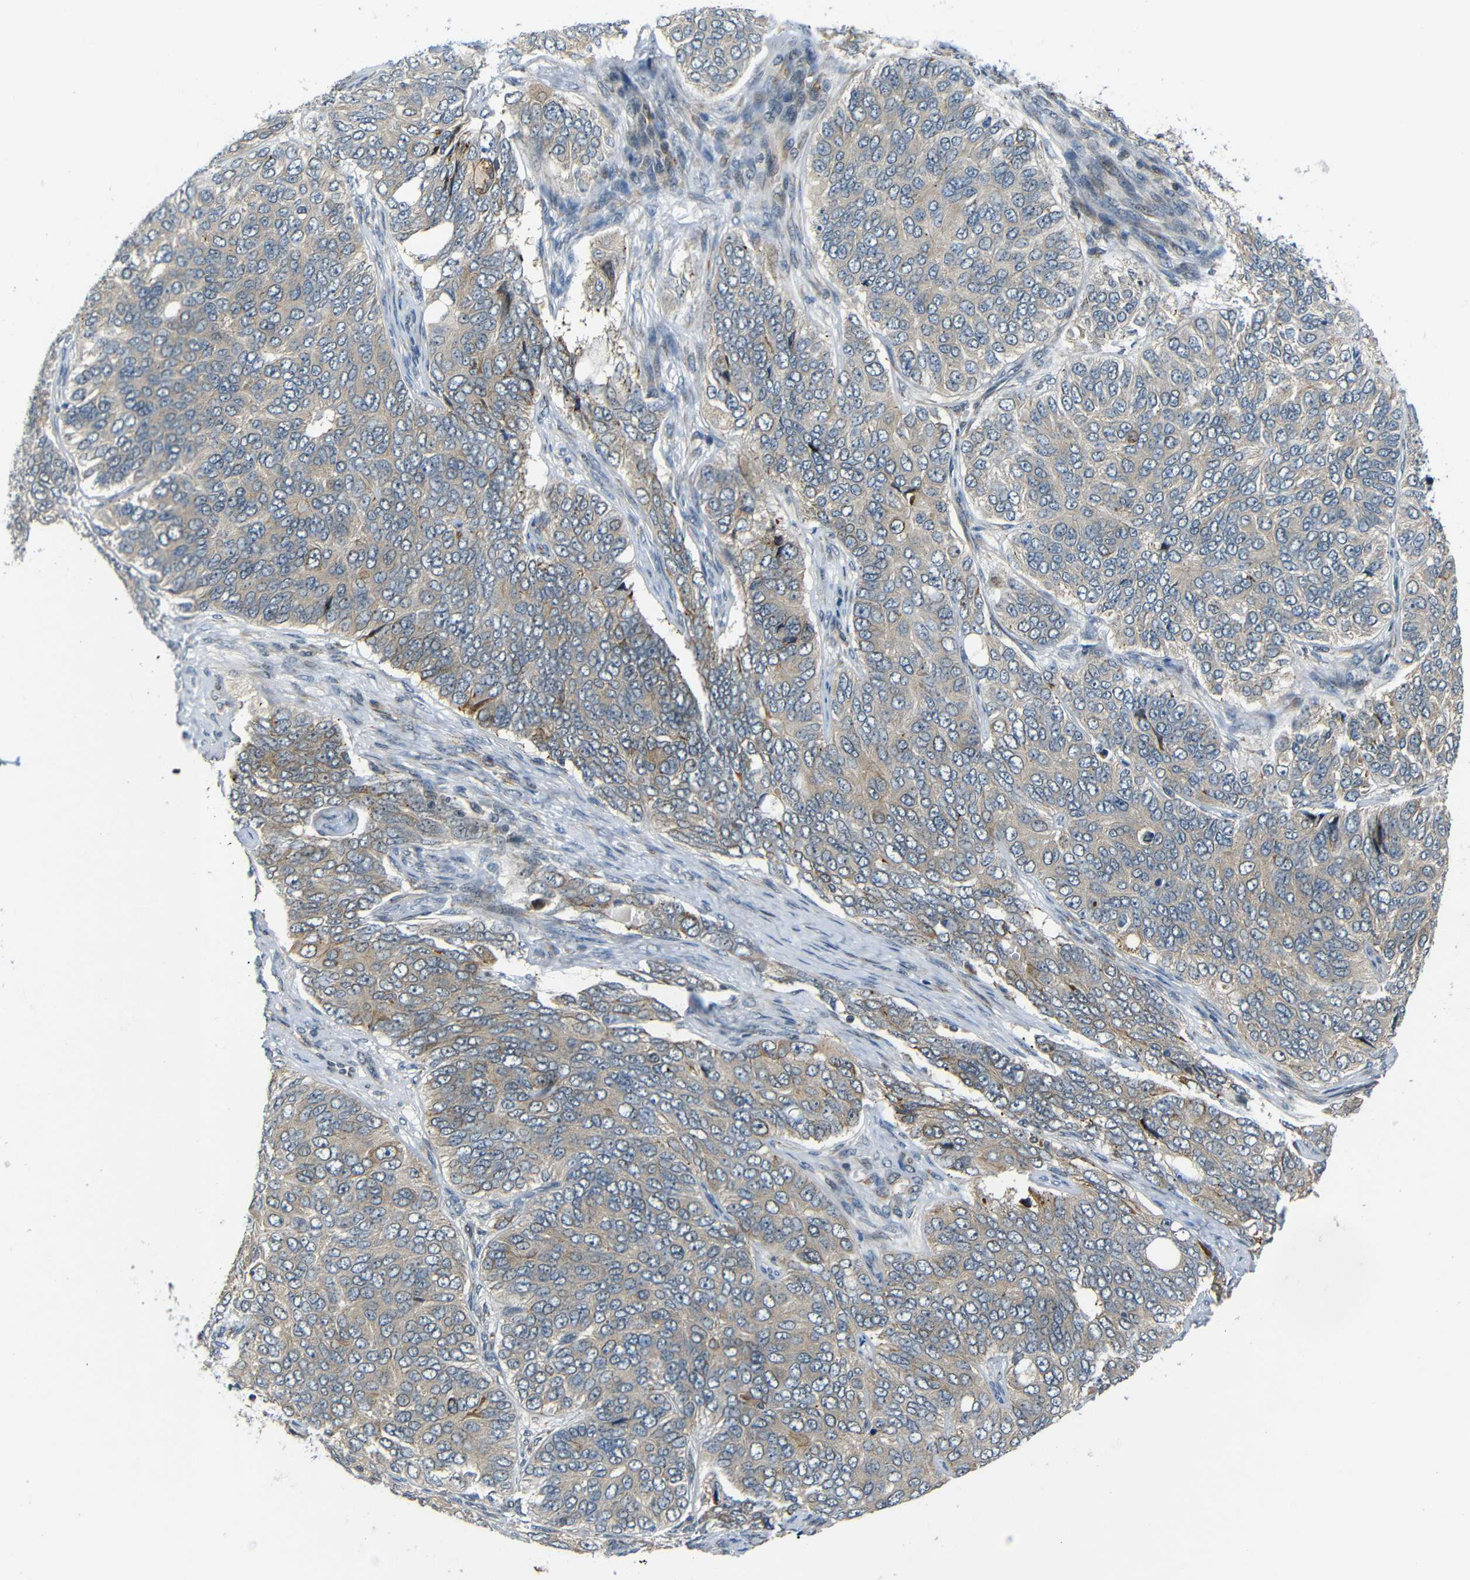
{"staining": {"intensity": "weak", "quantity": "25%-75%", "location": "cytoplasmic/membranous"}, "tissue": "ovarian cancer", "cell_type": "Tumor cells", "image_type": "cancer", "snomed": [{"axis": "morphology", "description": "Carcinoma, endometroid"}, {"axis": "topography", "description": "Ovary"}], "caption": "DAB immunohistochemical staining of human ovarian cancer exhibits weak cytoplasmic/membranous protein staining in about 25%-75% of tumor cells. (brown staining indicates protein expression, while blue staining denotes nuclei).", "gene": "SYDE1", "patient": {"sex": "female", "age": 51}}